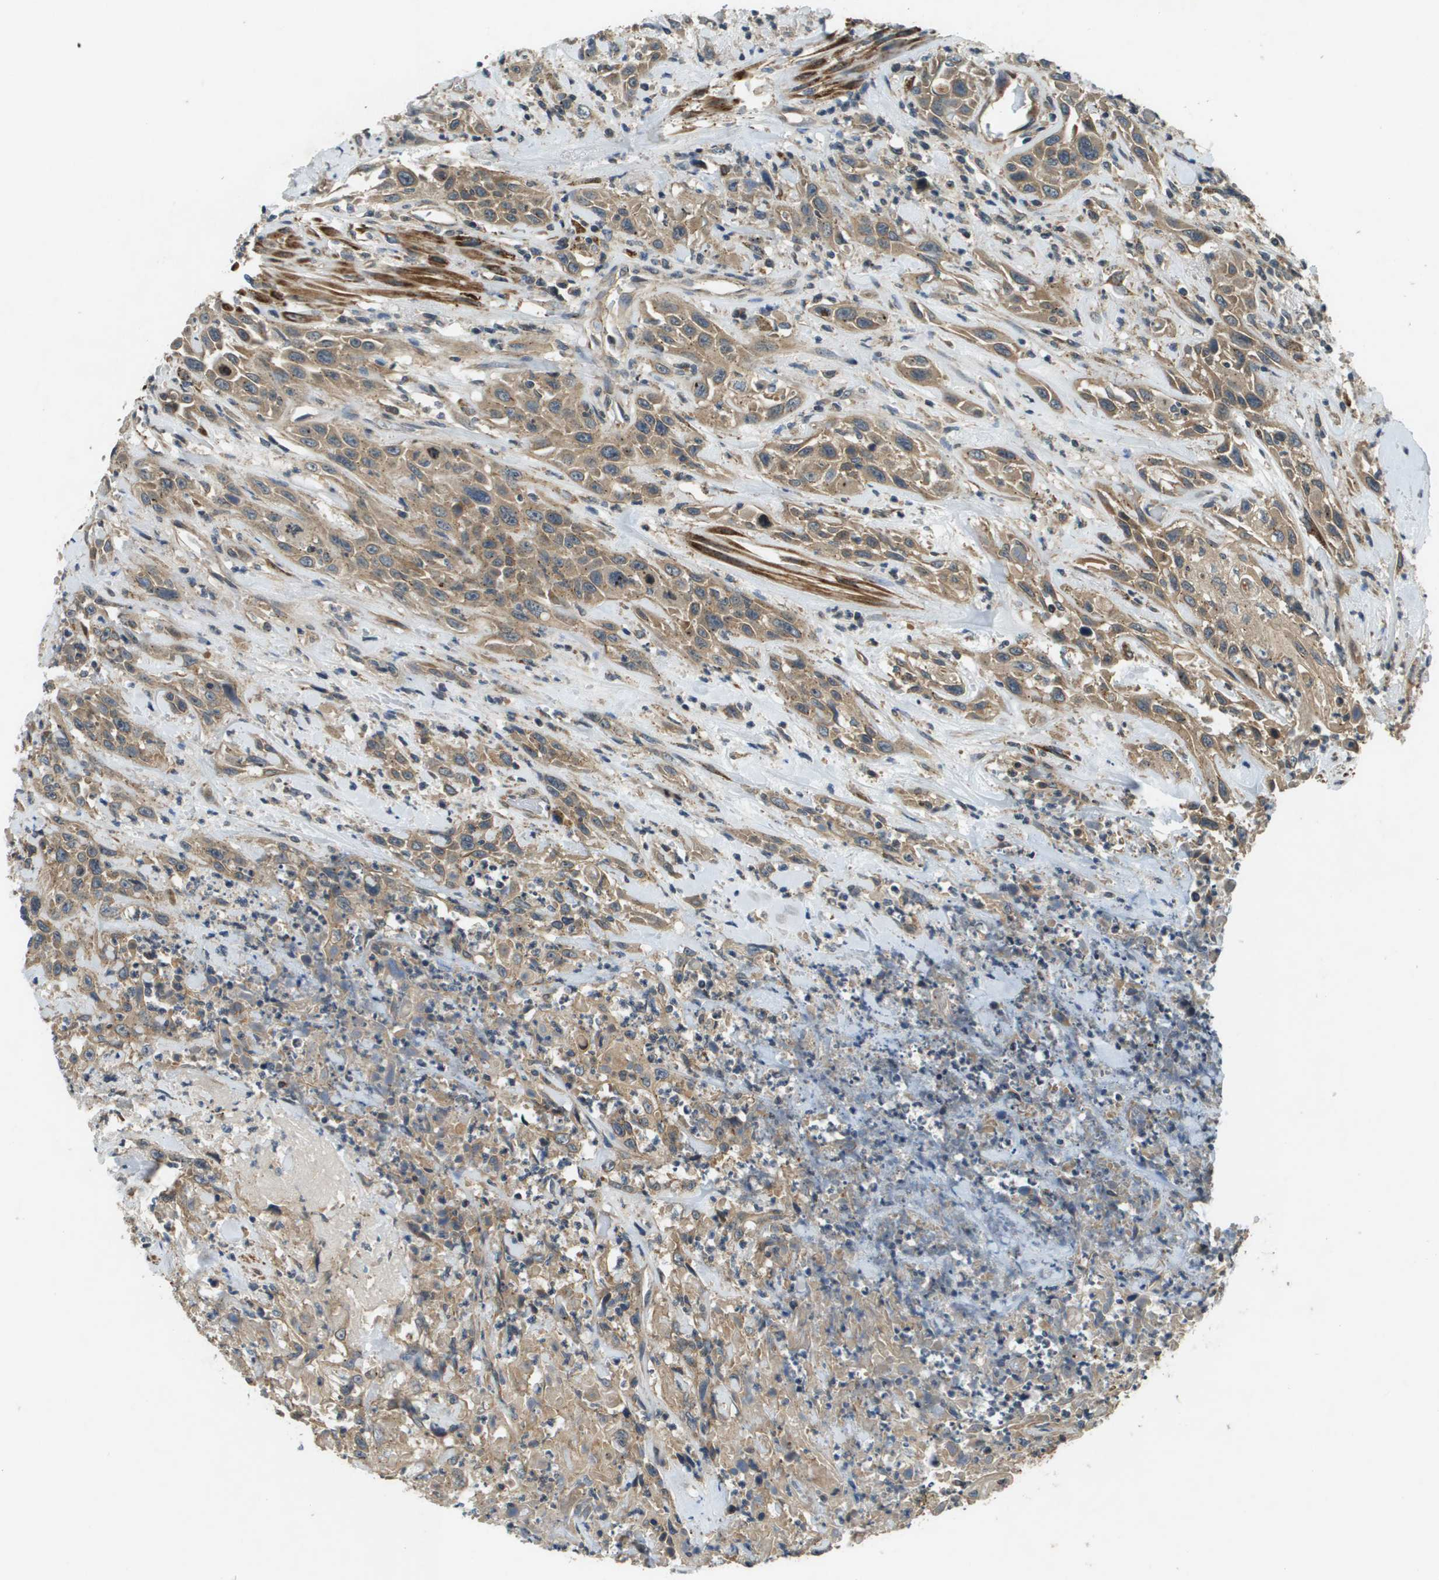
{"staining": {"intensity": "moderate", "quantity": ">75%", "location": "cytoplasmic/membranous"}, "tissue": "urothelial cancer", "cell_type": "Tumor cells", "image_type": "cancer", "snomed": [{"axis": "morphology", "description": "Urothelial carcinoma, High grade"}, {"axis": "topography", "description": "Urinary bladder"}], "caption": "High-grade urothelial carcinoma stained with a protein marker shows moderate staining in tumor cells.", "gene": "CDKN2C", "patient": {"sex": "female", "age": 84}}